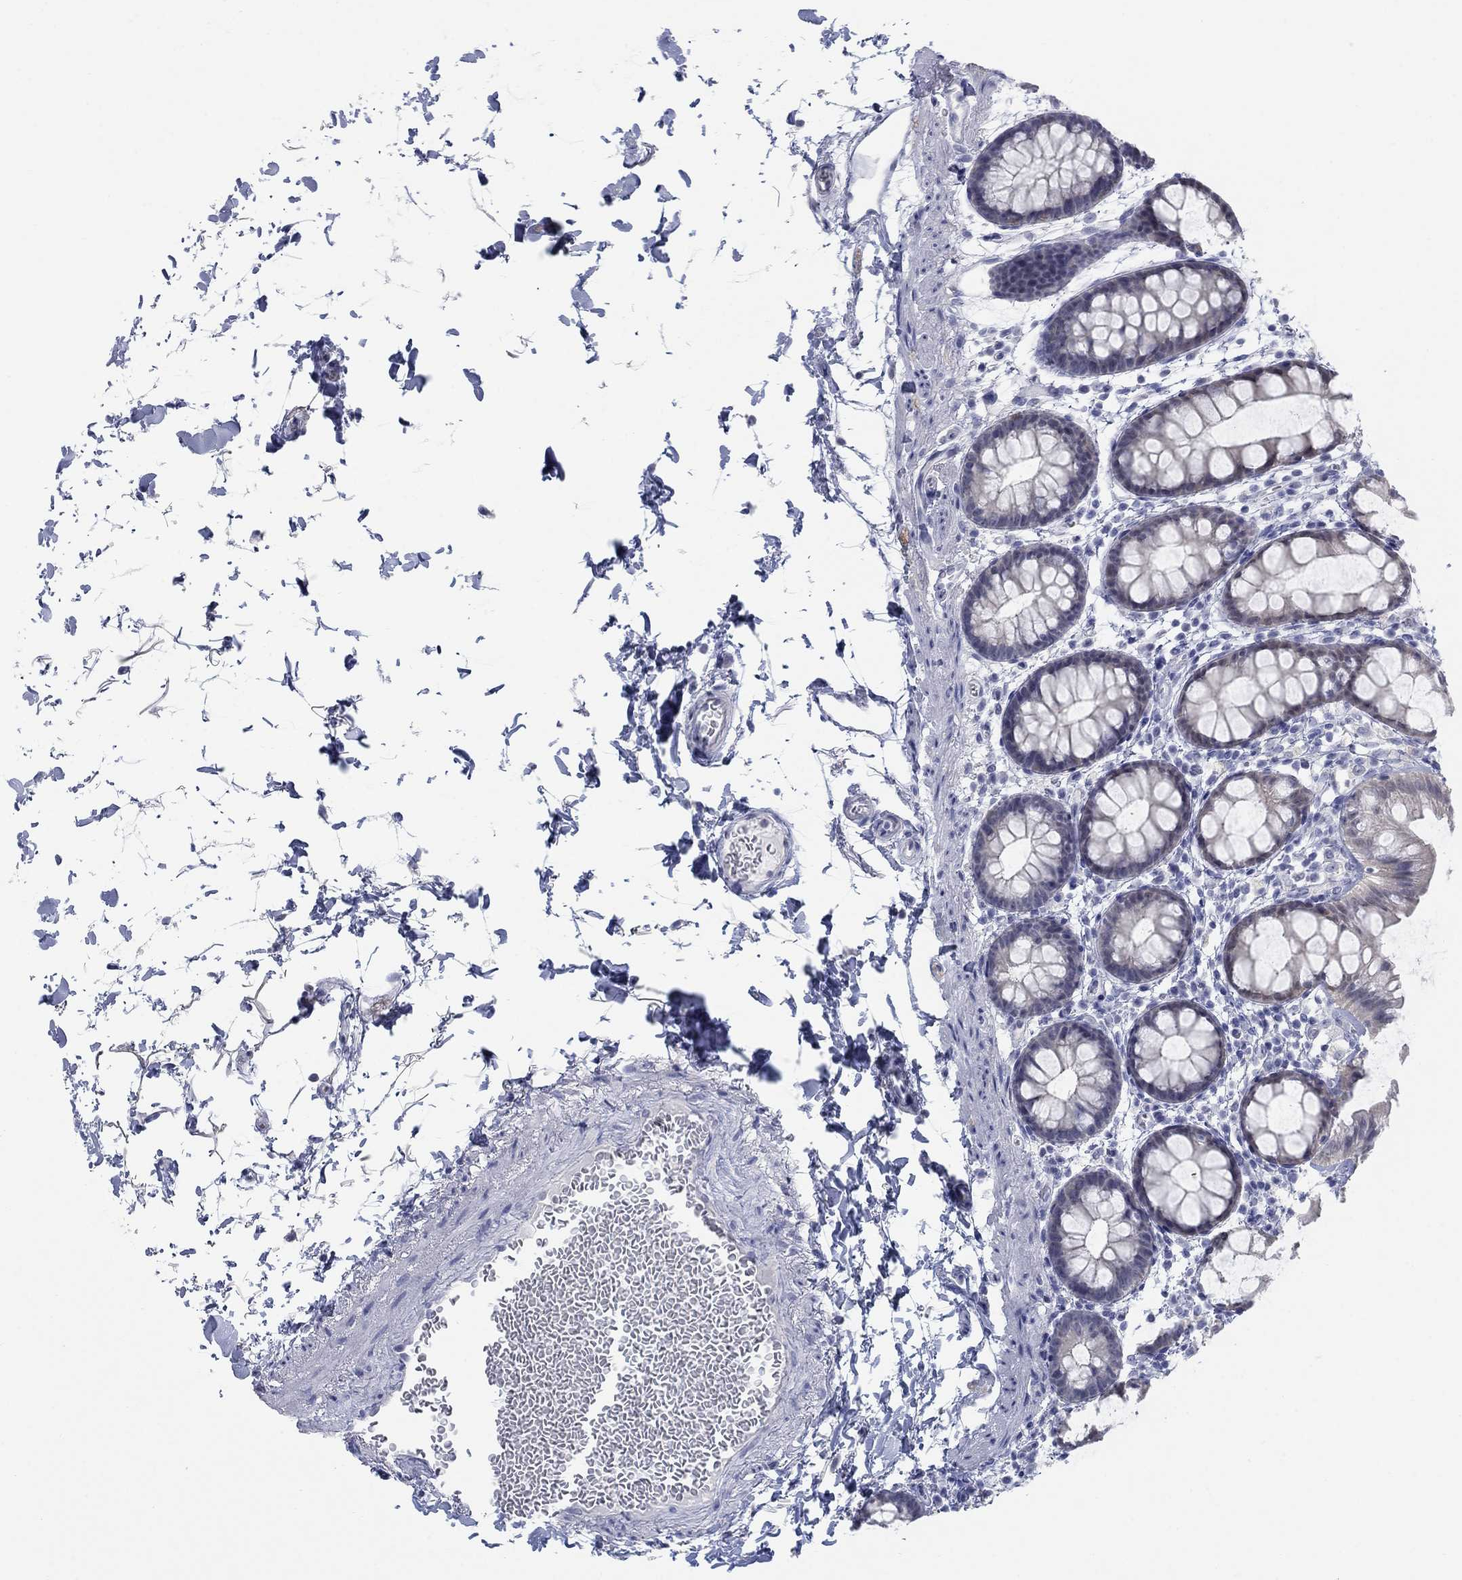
{"staining": {"intensity": "negative", "quantity": "none", "location": "none"}, "tissue": "rectum", "cell_type": "Glandular cells", "image_type": "normal", "snomed": [{"axis": "morphology", "description": "Normal tissue, NOS"}, {"axis": "topography", "description": "Rectum"}], "caption": "This is an IHC photomicrograph of normal rectum. There is no staining in glandular cells.", "gene": "ATP6V1G2", "patient": {"sex": "male", "age": 57}}